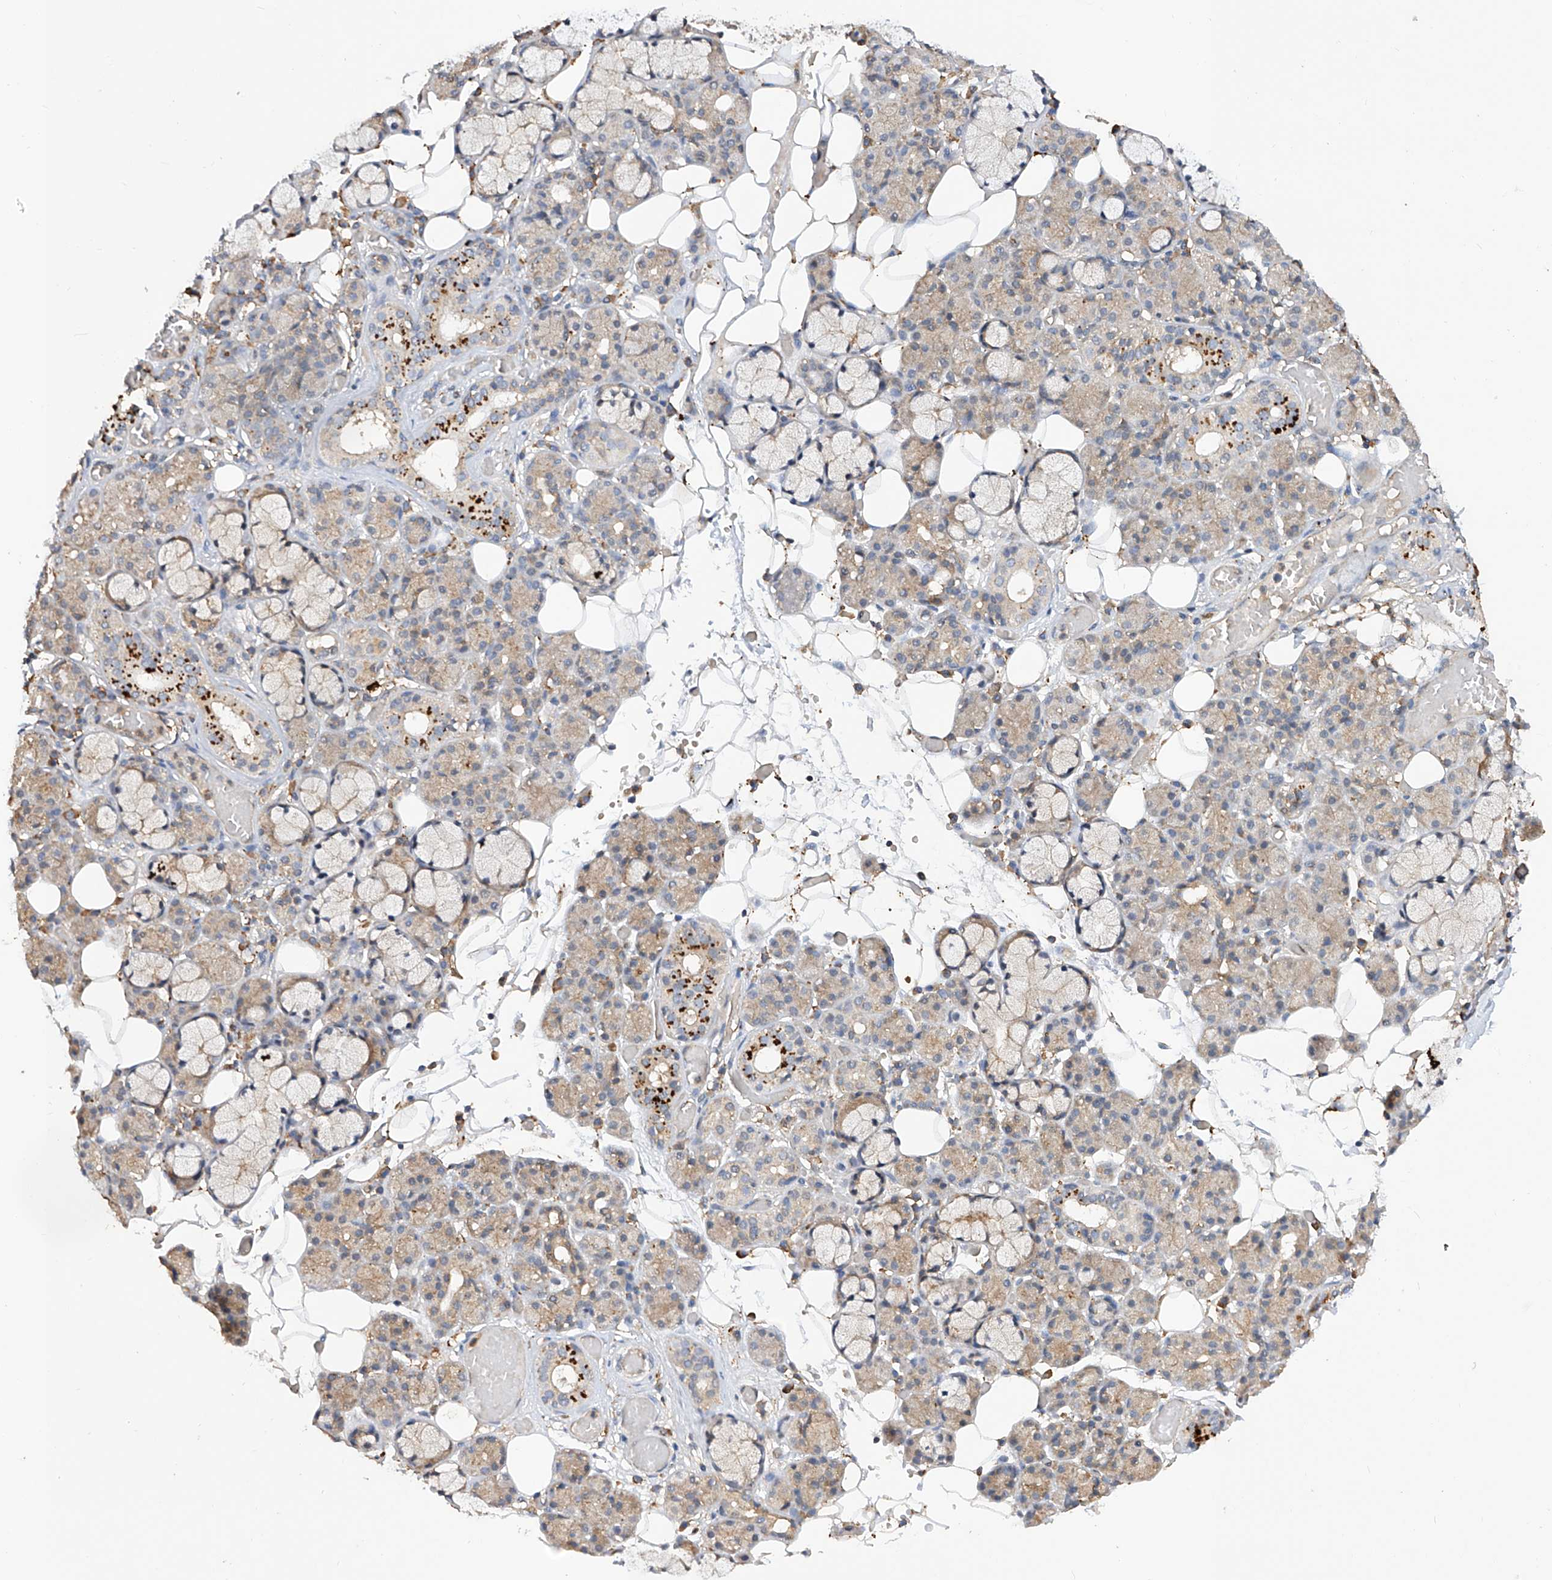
{"staining": {"intensity": "strong", "quantity": "<25%", "location": "cytoplasmic/membranous"}, "tissue": "salivary gland", "cell_type": "Glandular cells", "image_type": "normal", "snomed": [{"axis": "morphology", "description": "Normal tissue, NOS"}, {"axis": "topography", "description": "Salivary gland"}], "caption": "DAB (3,3'-diaminobenzidine) immunohistochemical staining of normal human salivary gland demonstrates strong cytoplasmic/membranous protein staining in approximately <25% of glandular cells. Nuclei are stained in blue.", "gene": "RILPL2", "patient": {"sex": "male", "age": 63}}